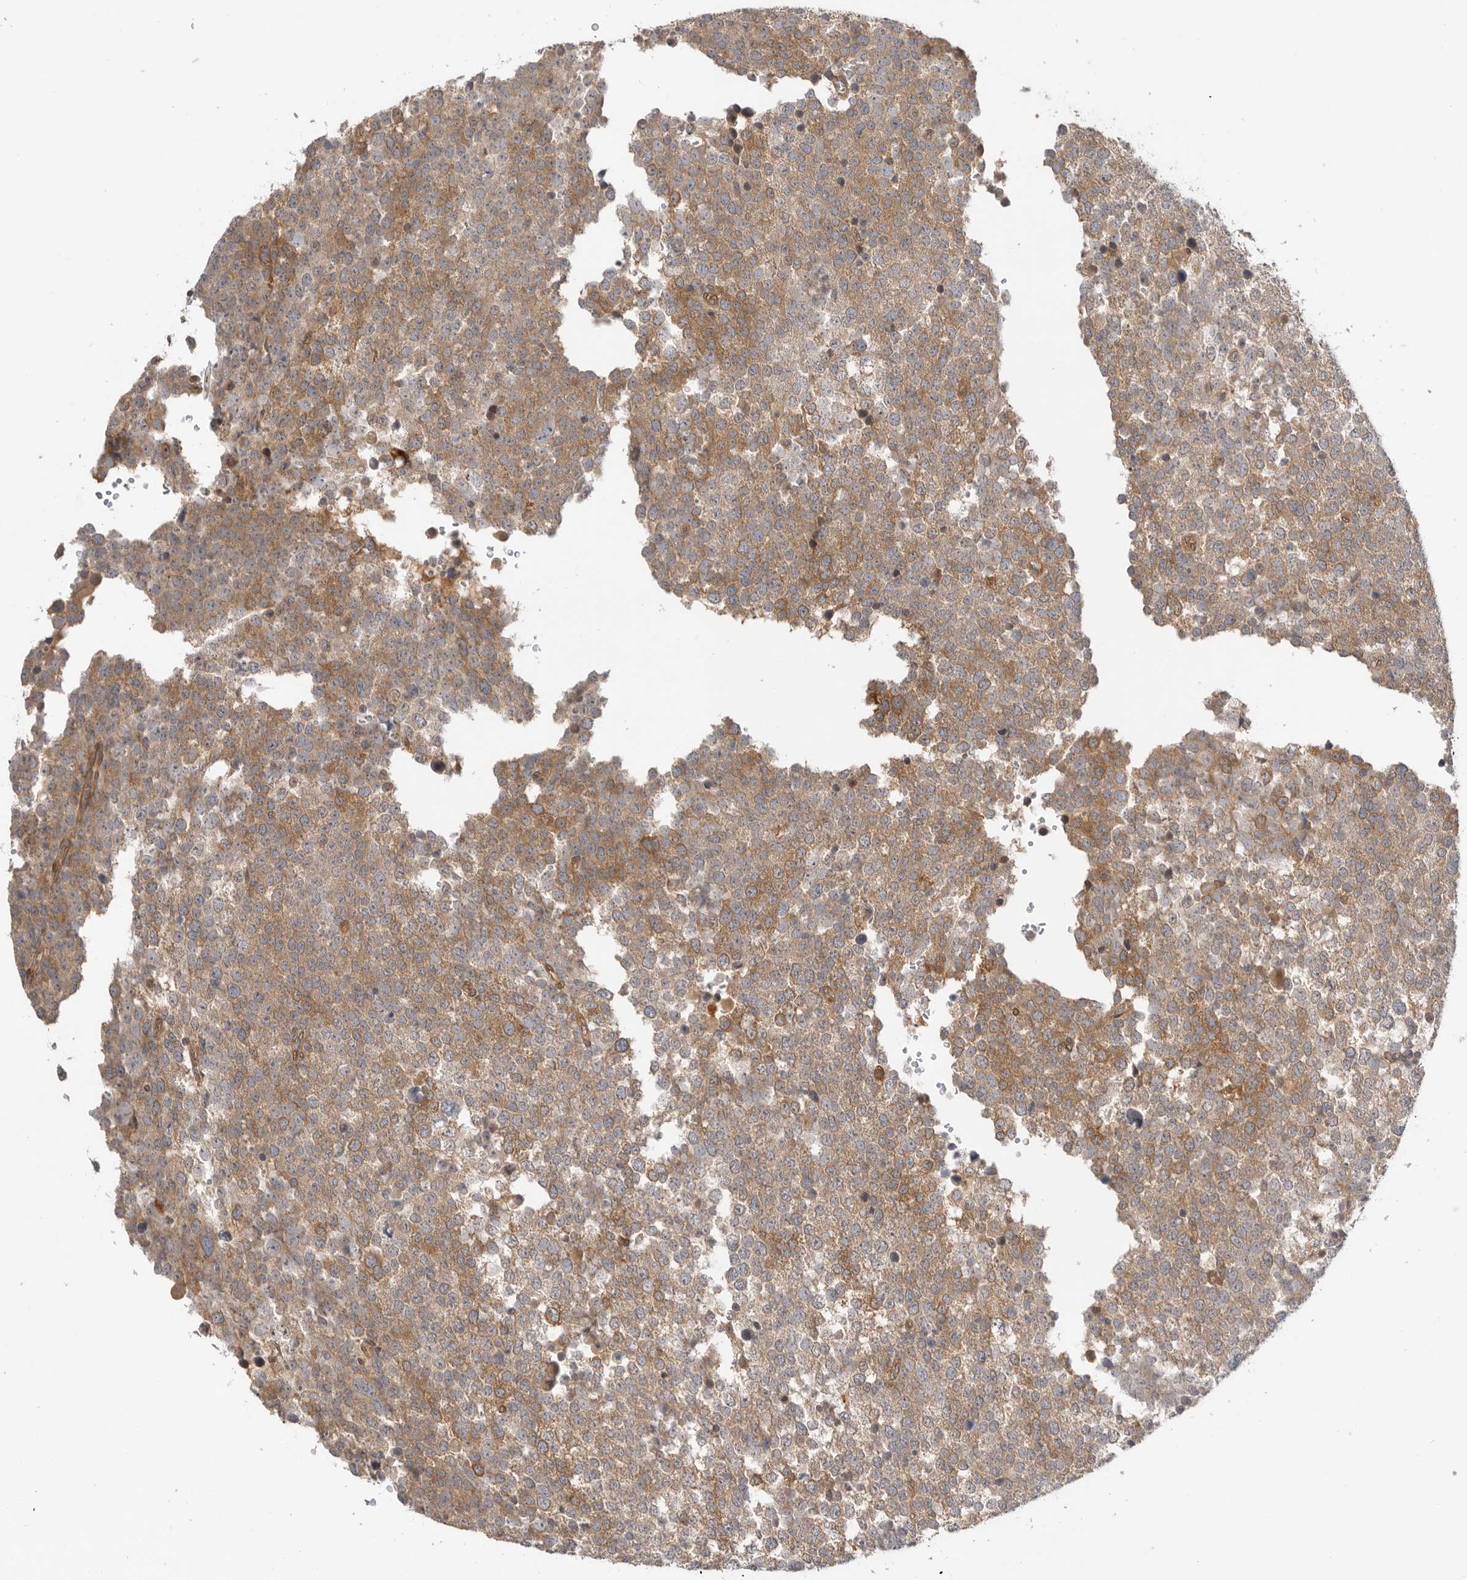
{"staining": {"intensity": "moderate", "quantity": ">75%", "location": "cytoplasmic/membranous"}, "tissue": "testis cancer", "cell_type": "Tumor cells", "image_type": "cancer", "snomed": [{"axis": "morphology", "description": "Seminoma, NOS"}, {"axis": "topography", "description": "Testis"}], "caption": "A micrograph of human seminoma (testis) stained for a protein reveals moderate cytoplasmic/membranous brown staining in tumor cells.", "gene": "DCAF8", "patient": {"sex": "male", "age": 71}}